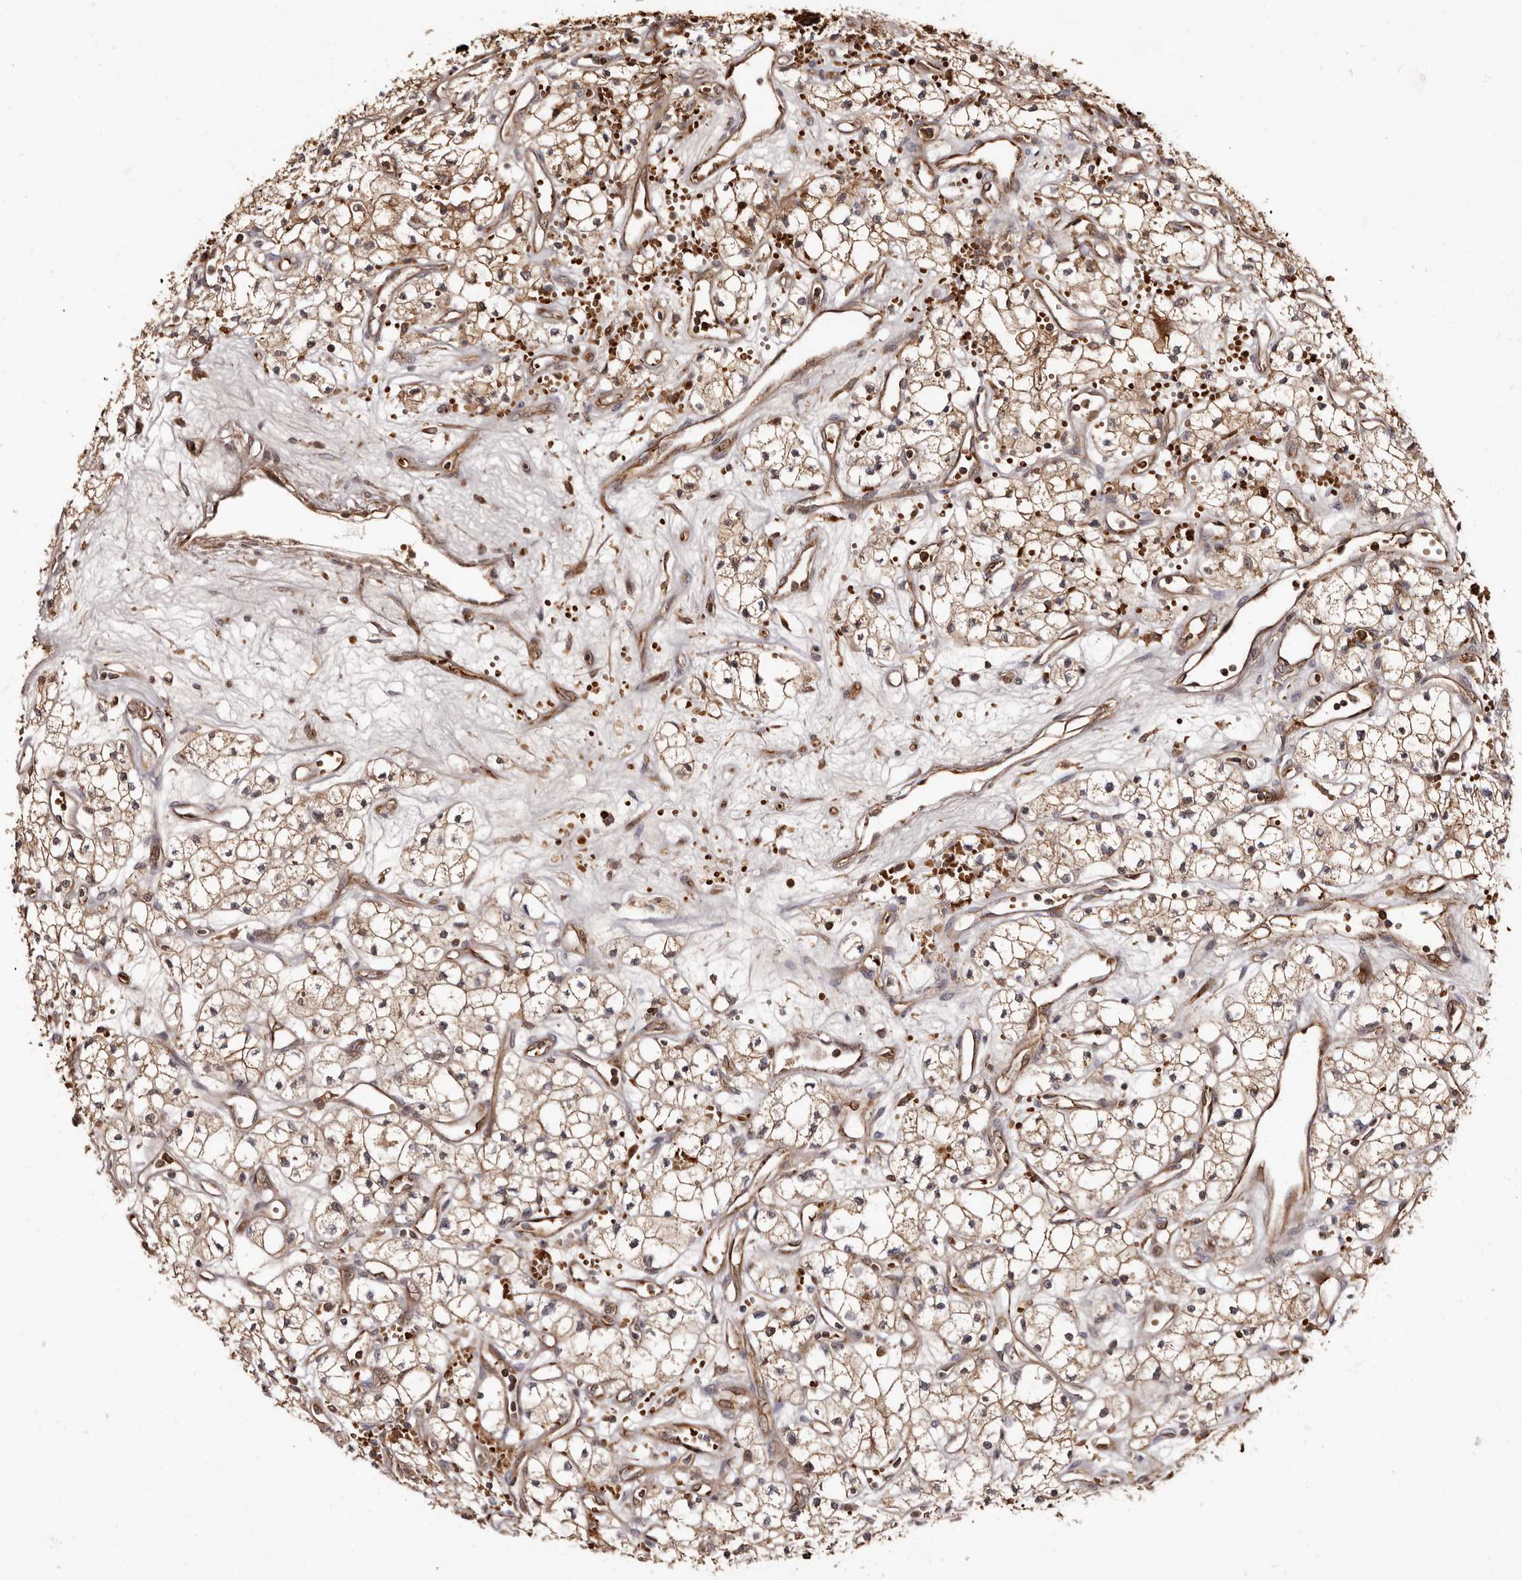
{"staining": {"intensity": "moderate", "quantity": ">75%", "location": "cytoplasmic/membranous"}, "tissue": "renal cancer", "cell_type": "Tumor cells", "image_type": "cancer", "snomed": [{"axis": "morphology", "description": "Adenocarcinoma, NOS"}, {"axis": "topography", "description": "Kidney"}], "caption": "IHC (DAB) staining of adenocarcinoma (renal) displays moderate cytoplasmic/membranous protein staining in approximately >75% of tumor cells.", "gene": "BAX", "patient": {"sex": "male", "age": 59}}